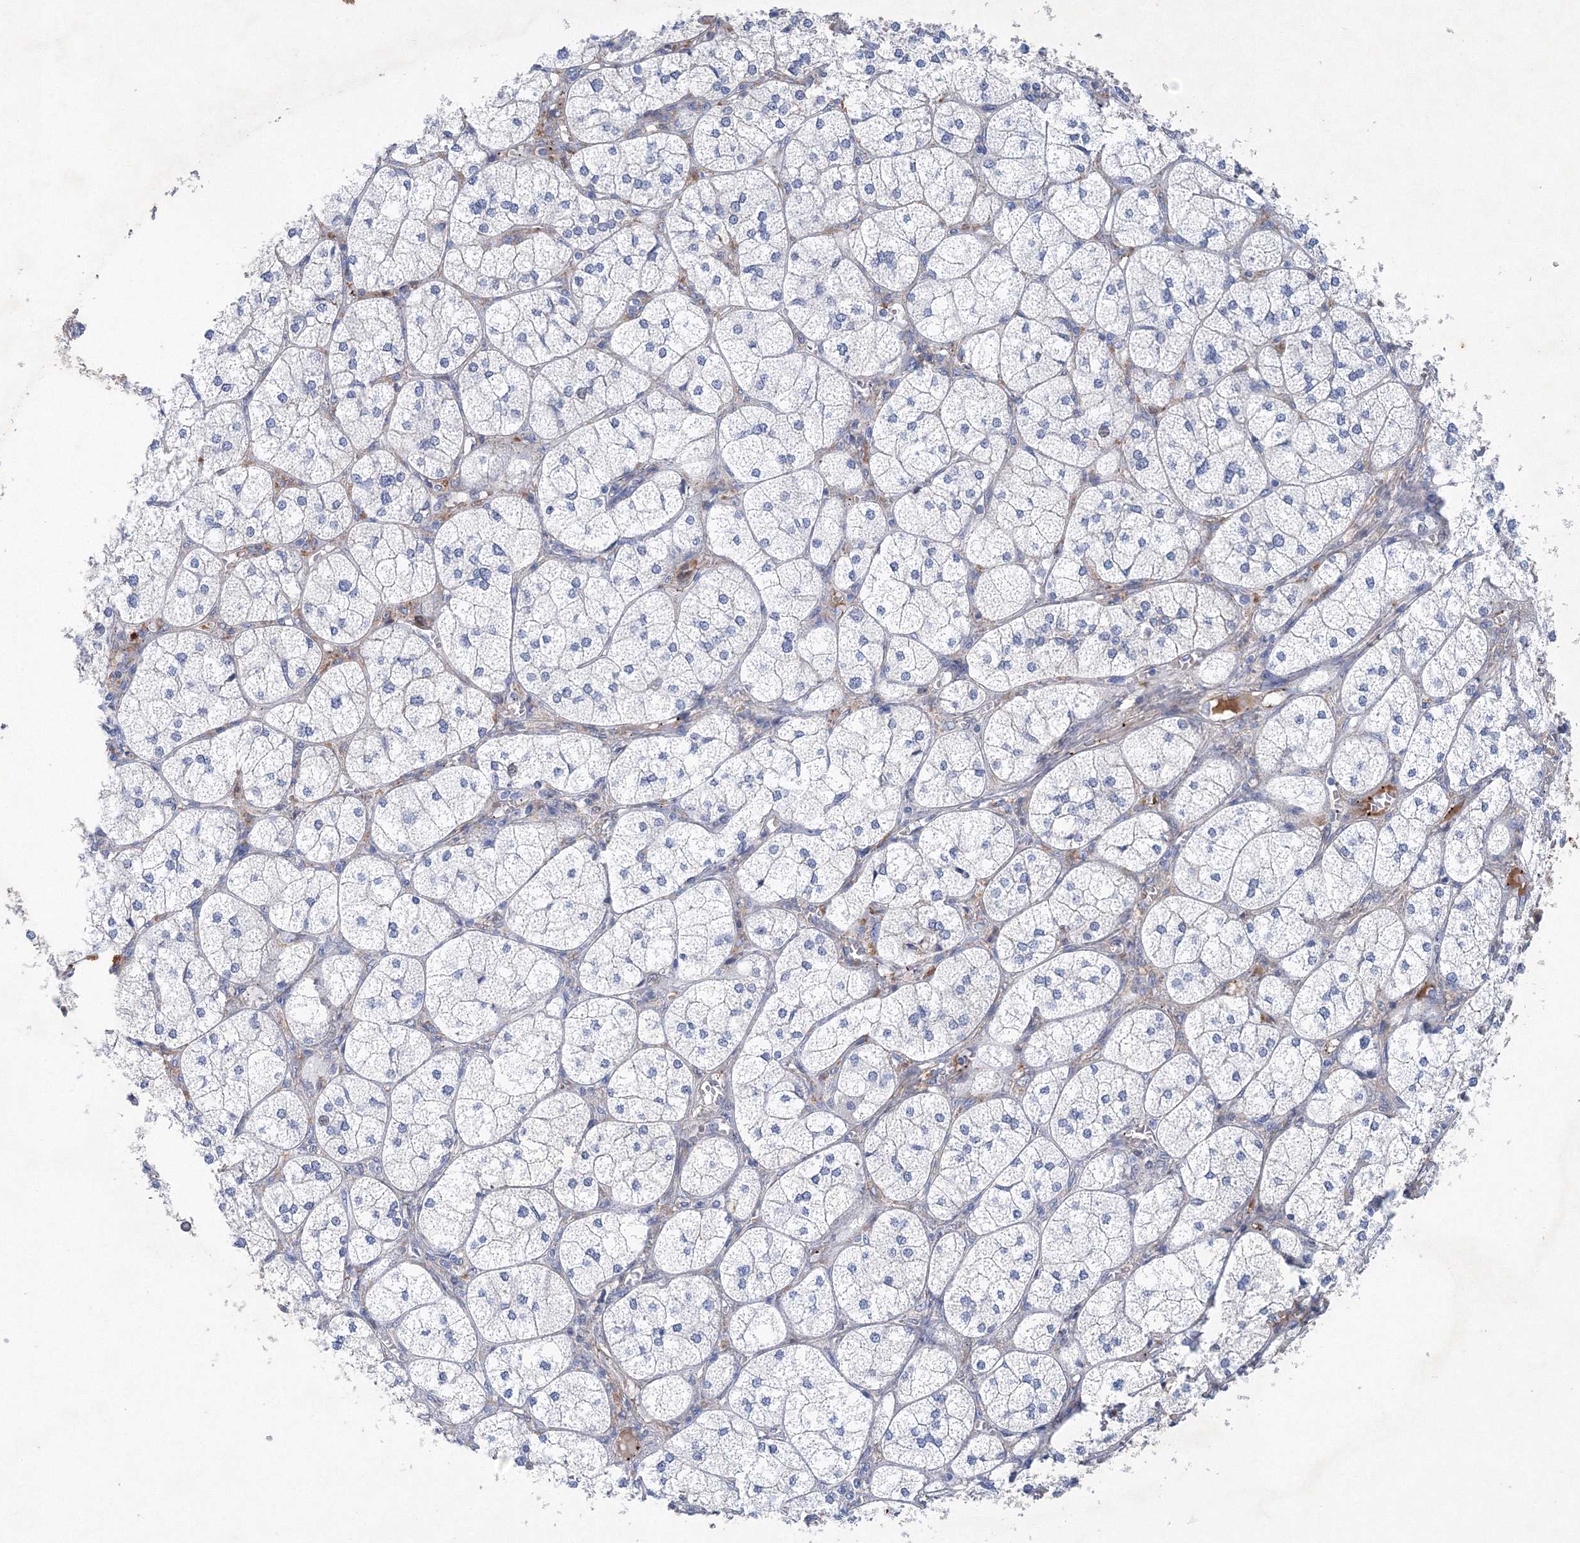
{"staining": {"intensity": "negative", "quantity": "none", "location": "none"}, "tissue": "adrenal gland", "cell_type": "Glandular cells", "image_type": "normal", "snomed": [{"axis": "morphology", "description": "Normal tissue, NOS"}, {"axis": "topography", "description": "Adrenal gland"}], "caption": "The IHC photomicrograph has no significant positivity in glandular cells of adrenal gland.", "gene": "TANC1", "patient": {"sex": "female", "age": 61}}